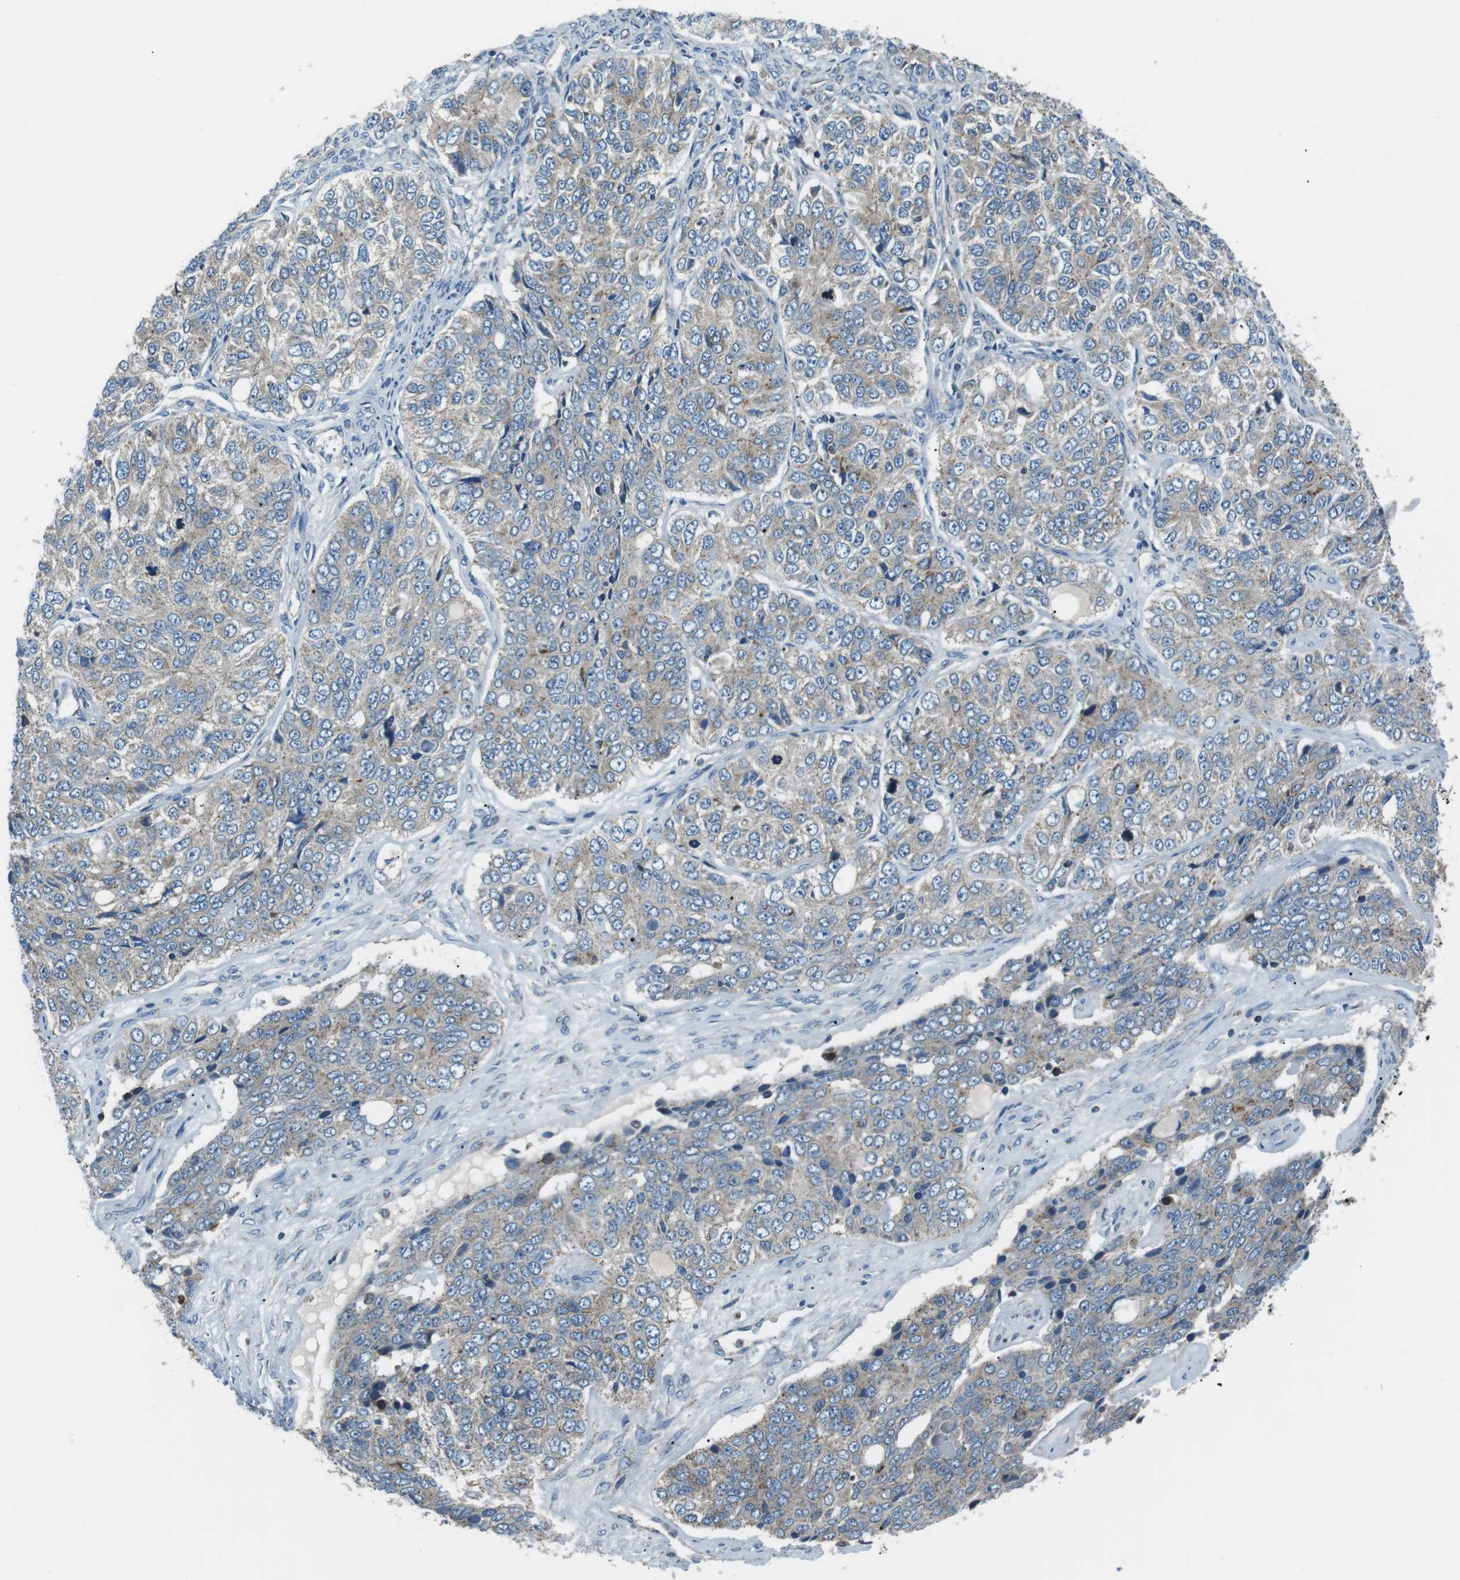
{"staining": {"intensity": "weak", "quantity": "<25%", "location": "cytoplasmic/membranous"}, "tissue": "ovarian cancer", "cell_type": "Tumor cells", "image_type": "cancer", "snomed": [{"axis": "morphology", "description": "Carcinoma, endometroid"}, {"axis": "topography", "description": "Ovary"}], "caption": "High magnification brightfield microscopy of ovarian cancer (endometroid carcinoma) stained with DAB (brown) and counterstained with hematoxylin (blue): tumor cells show no significant expression.", "gene": "FAM3B", "patient": {"sex": "female", "age": 51}}